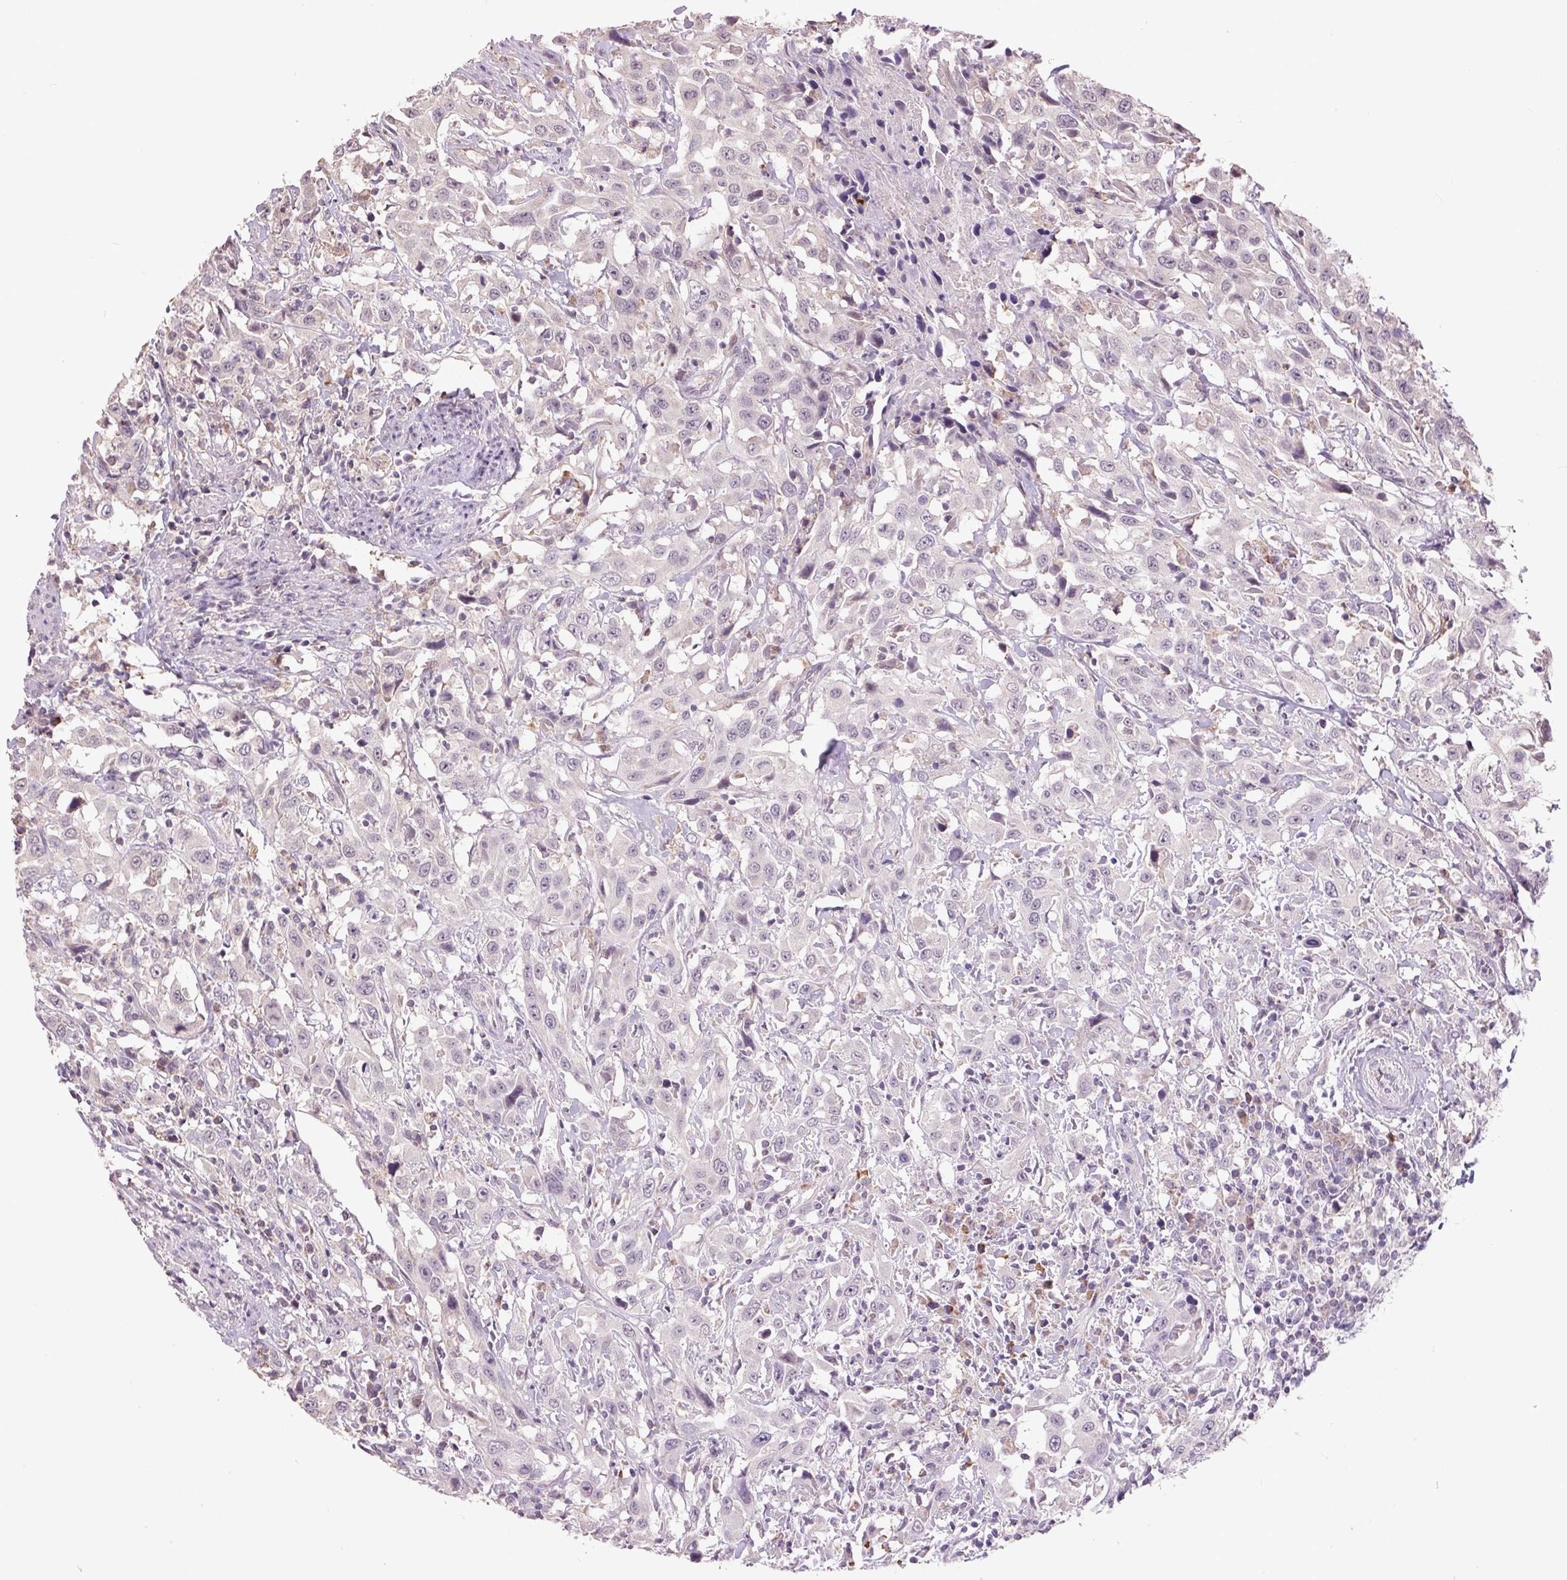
{"staining": {"intensity": "negative", "quantity": "none", "location": "none"}, "tissue": "urothelial cancer", "cell_type": "Tumor cells", "image_type": "cancer", "snomed": [{"axis": "morphology", "description": "Urothelial carcinoma, High grade"}, {"axis": "topography", "description": "Urinary bladder"}], "caption": "Tumor cells are negative for brown protein staining in urothelial cancer. (DAB (3,3'-diaminobenzidine) immunohistochemistry with hematoxylin counter stain).", "gene": "SGF29", "patient": {"sex": "male", "age": 61}}